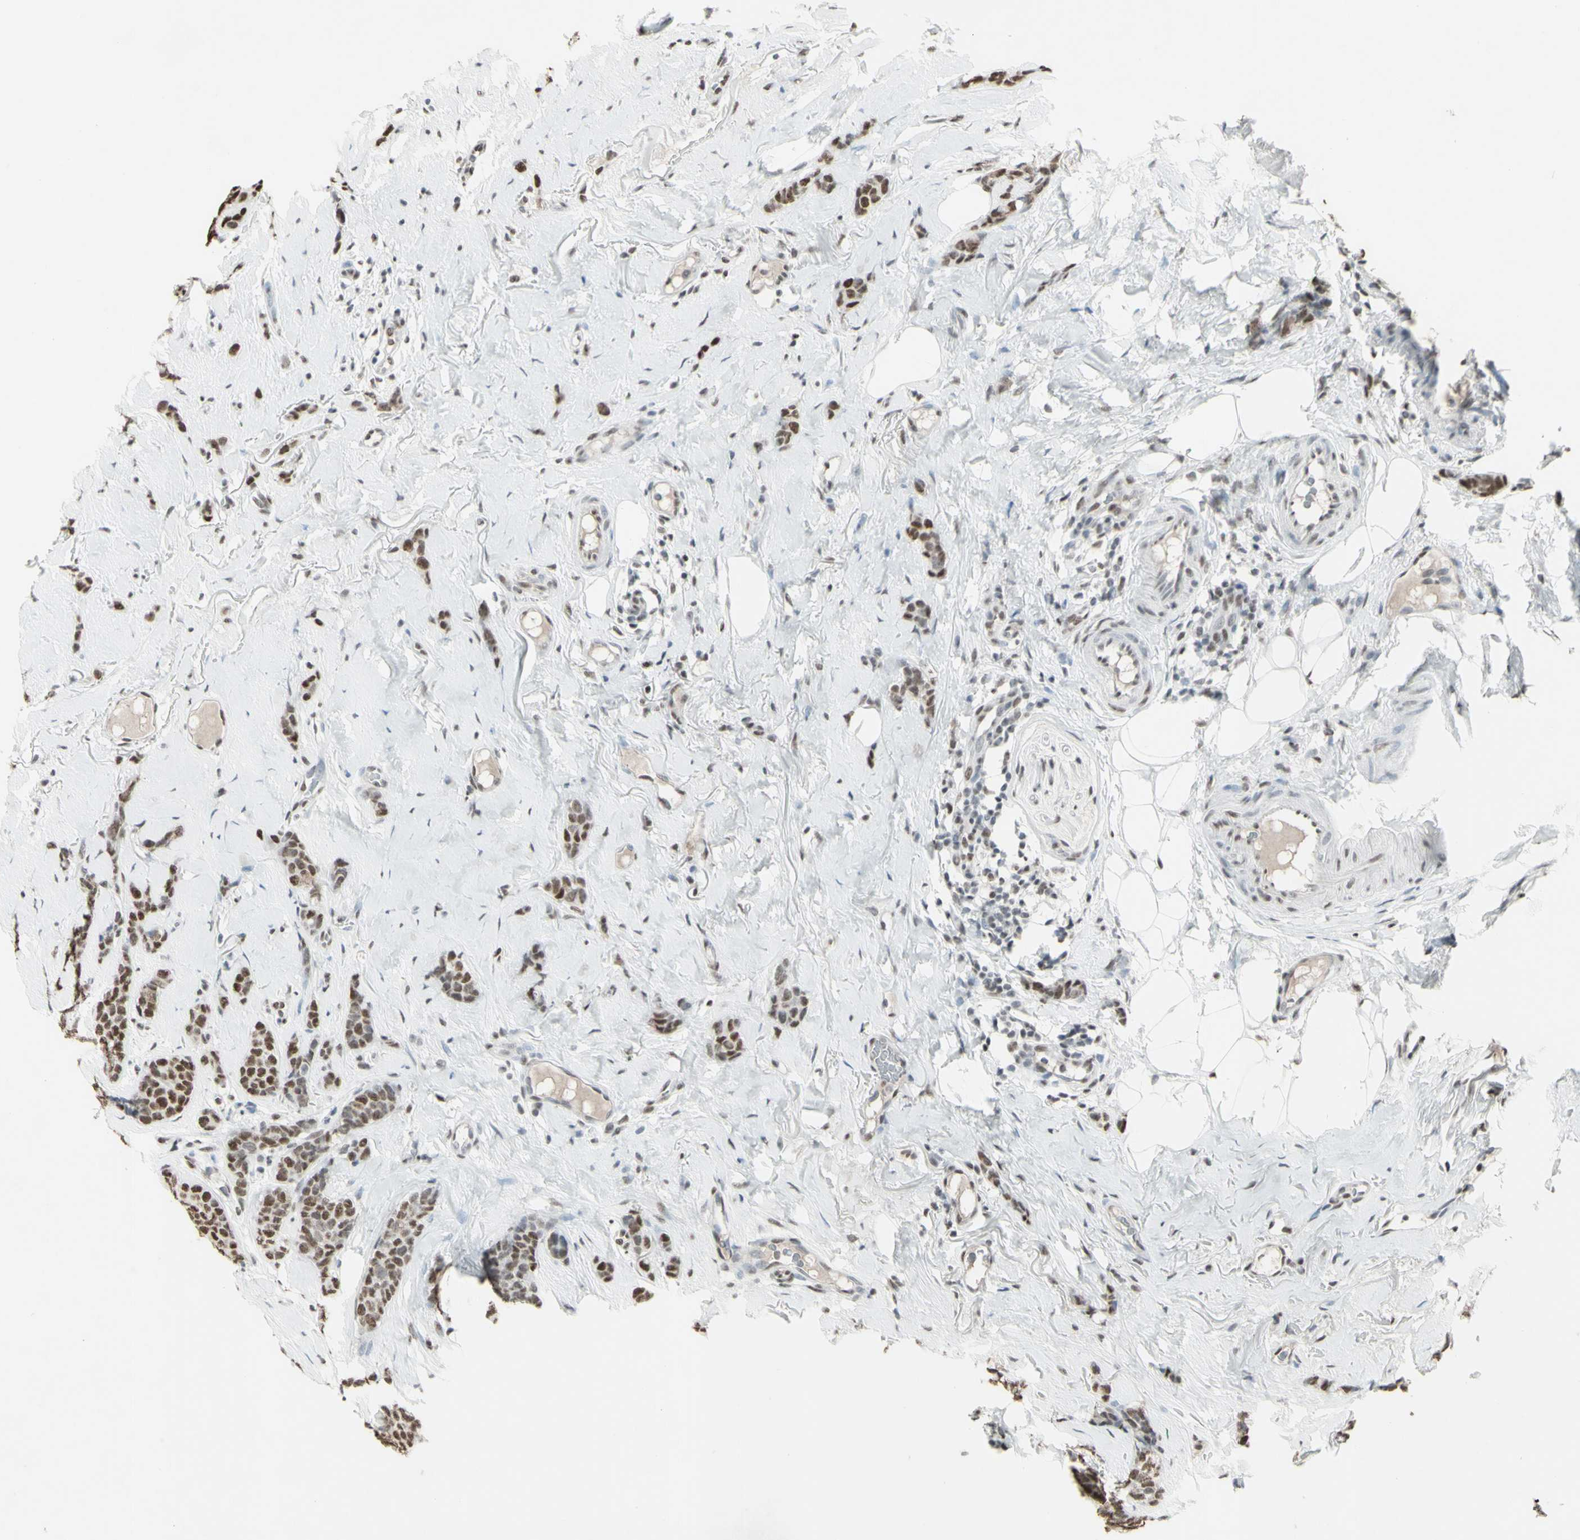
{"staining": {"intensity": "strong", "quantity": ">75%", "location": "nuclear"}, "tissue": "breast cancer", "cell_type": "Tumor cells", "image_type": "cancer", "snomed": [{"axis": "morphology", "description": "Lobular carcinoma"}, {"axis": "topography", "description": "Skin"}, {"axis": "topography", "description": "Breast"}], "caption": "Immunohistochemistry (IHC) staining of lobular carcinoma (breast), which shows high levels of strong nuclear expression in approximately >75% of tumor cells indicating strong nuclear protein positivity. The staining was performed using DAB (3,3'-diaminobenzidine) (brown) for protein detection and nuclei were counterstained in hematoxylin (blue).", "gene": "TRIM28", "patient": {"sex": "female", "age": 46}}